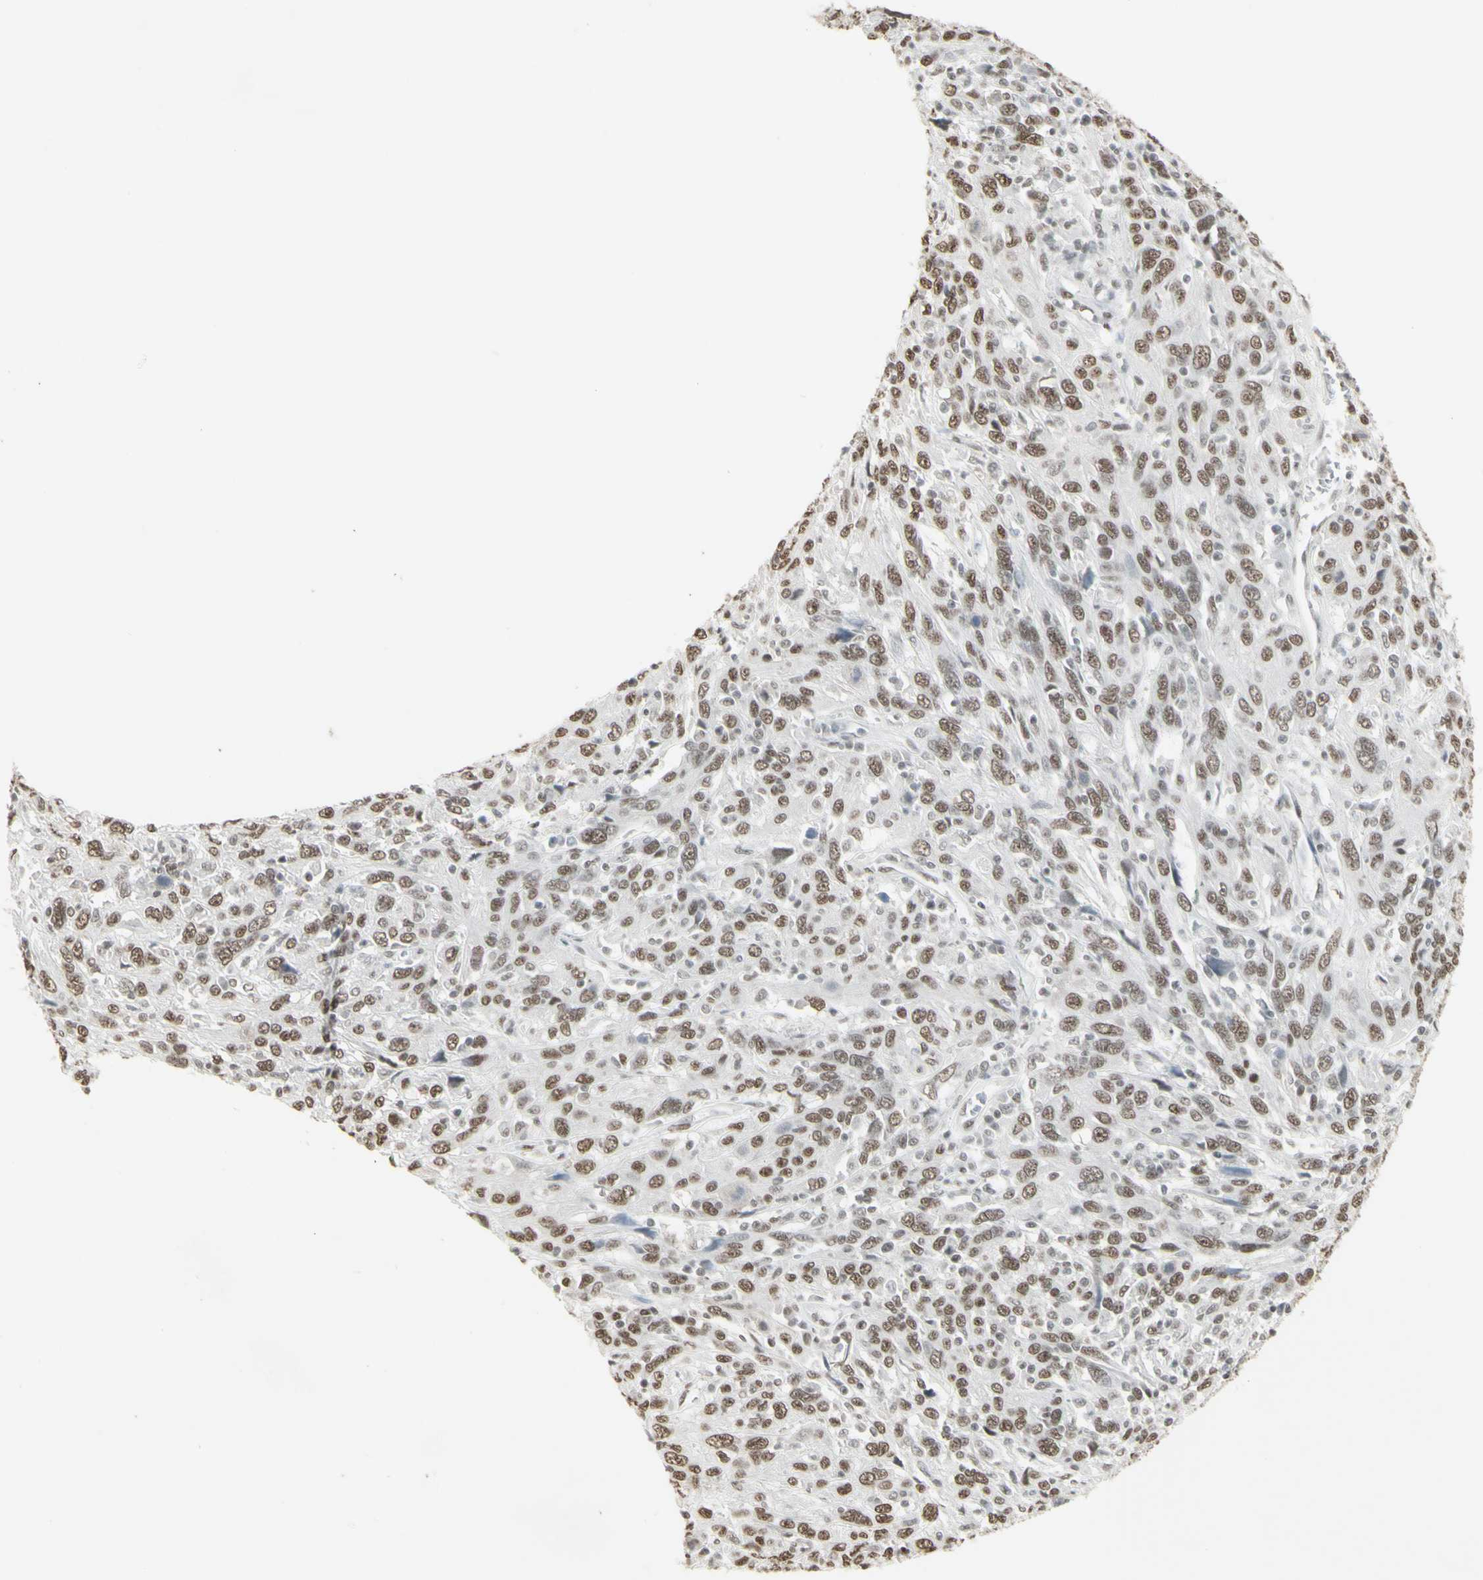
{"staining": {"intensity": "moderate", "quantity": ">75%", "location": "nuclear"}, "tissue": "cervical cancer", "cell_type": "Tumor cells", "image_type": "cancer", "snomed": [{"axis": "morphology", "description": "Squamous cell carcinoma, NOS"}, {"axis": "topography", "description": "Cervix"}], "caption": "Cervical cancer tissue reveals moderate nuclear positivity in about >75% of tumor cells", "gene": "TRIM28", "patient": {"sex": "female", "age": 46}}